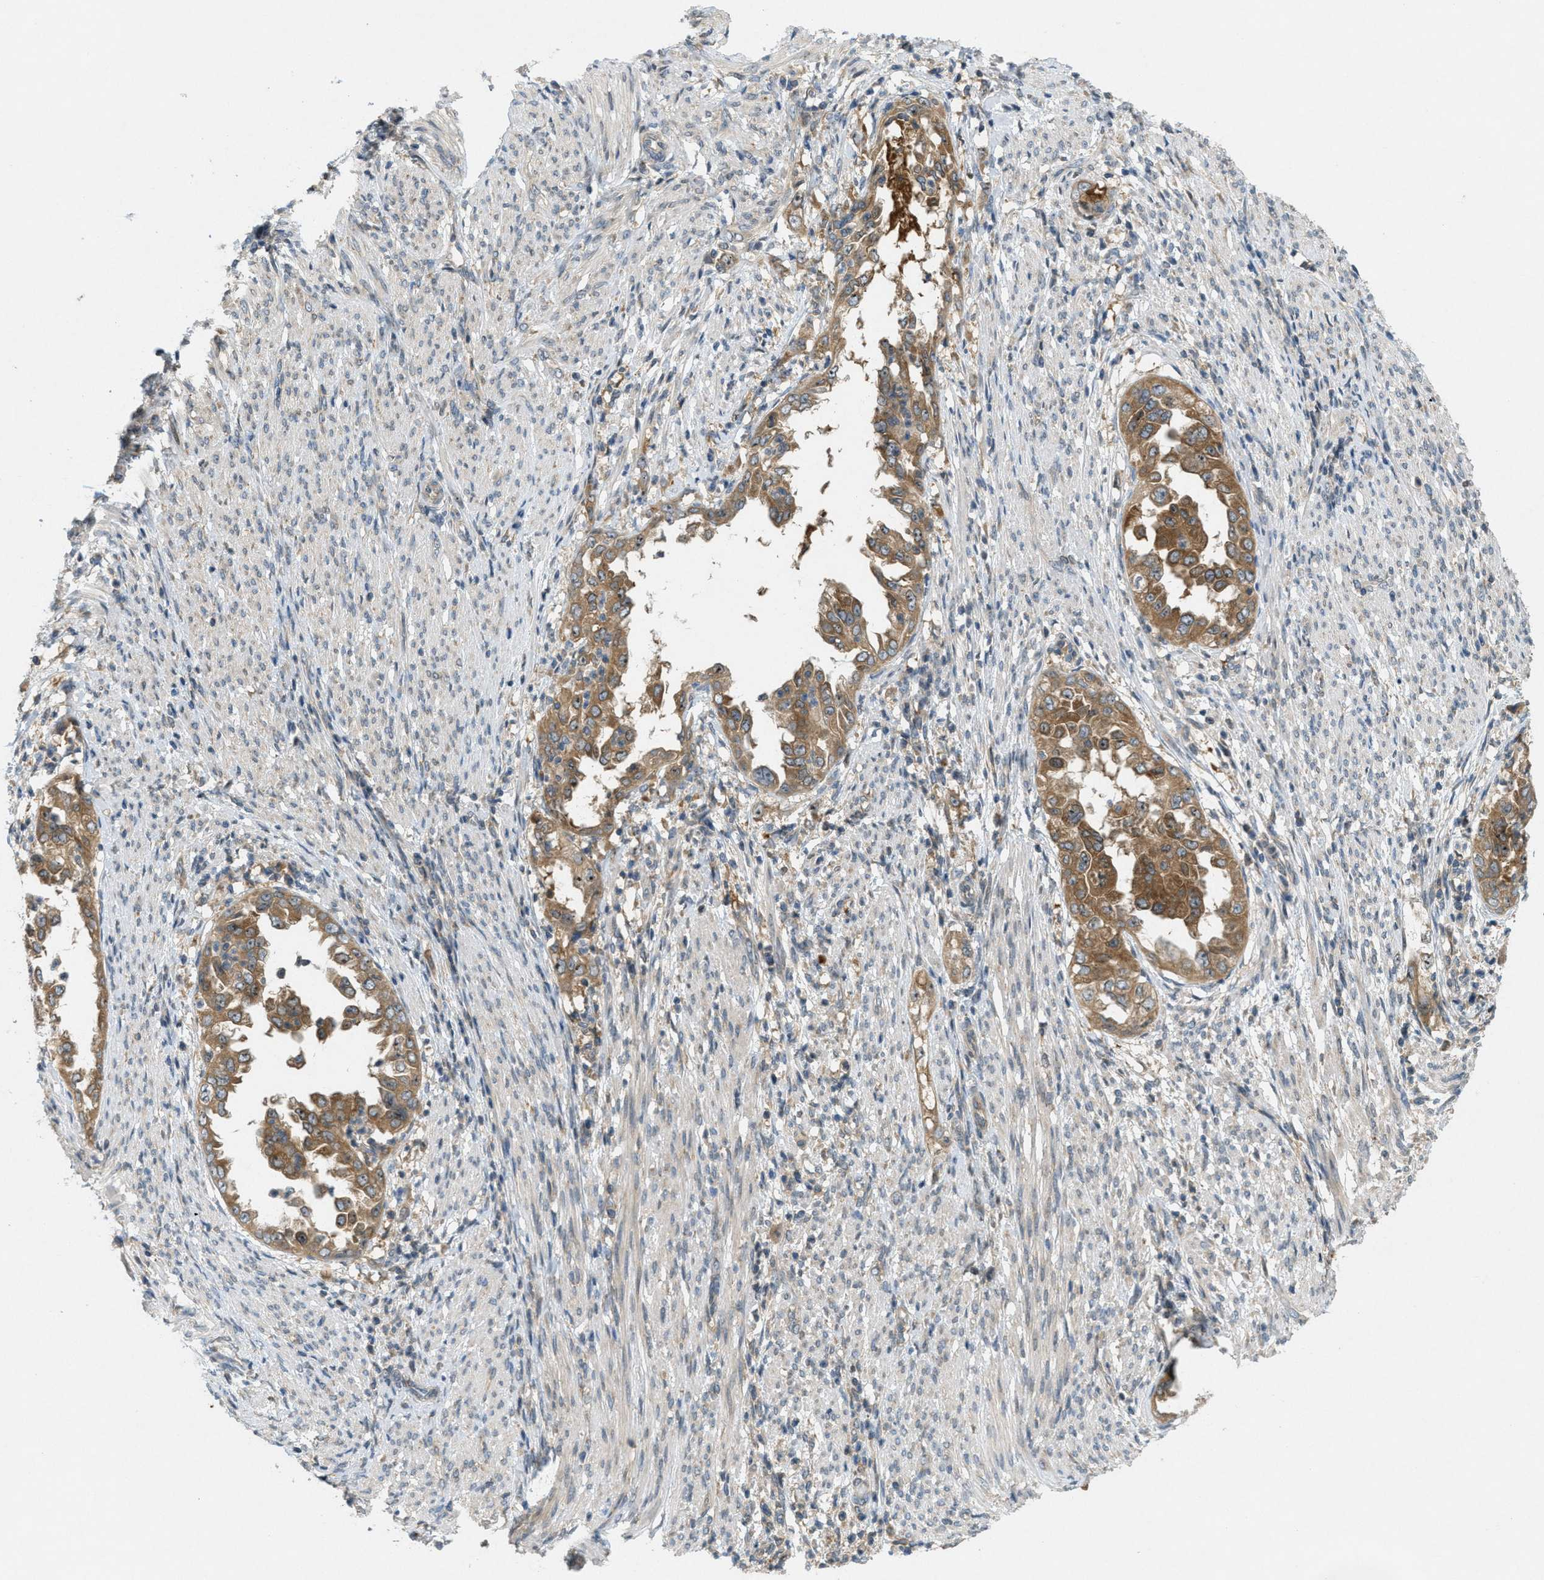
{"staining": {"intensity": "moderate", "quantity": ">75%", "location": "cytoplasmic/membranous"}, "tissue": "endometrial cancer", "cell_type": "Tumor cells", "image_type": "cancer", "snomed": [{"axis": "morphology", "description": "Adenocarcinoma, NOS"}, {"axis": "topography", "description": "Endometrium"}], "caption": "Protein expression by immunohistochemistry reveals moderate cytoplasmic/membranous positivity in approximately >75% of tumor cells in endometrial cancer.", "gene": "SIGMAR1", "patient": {"sex": "female", "age": 85}}